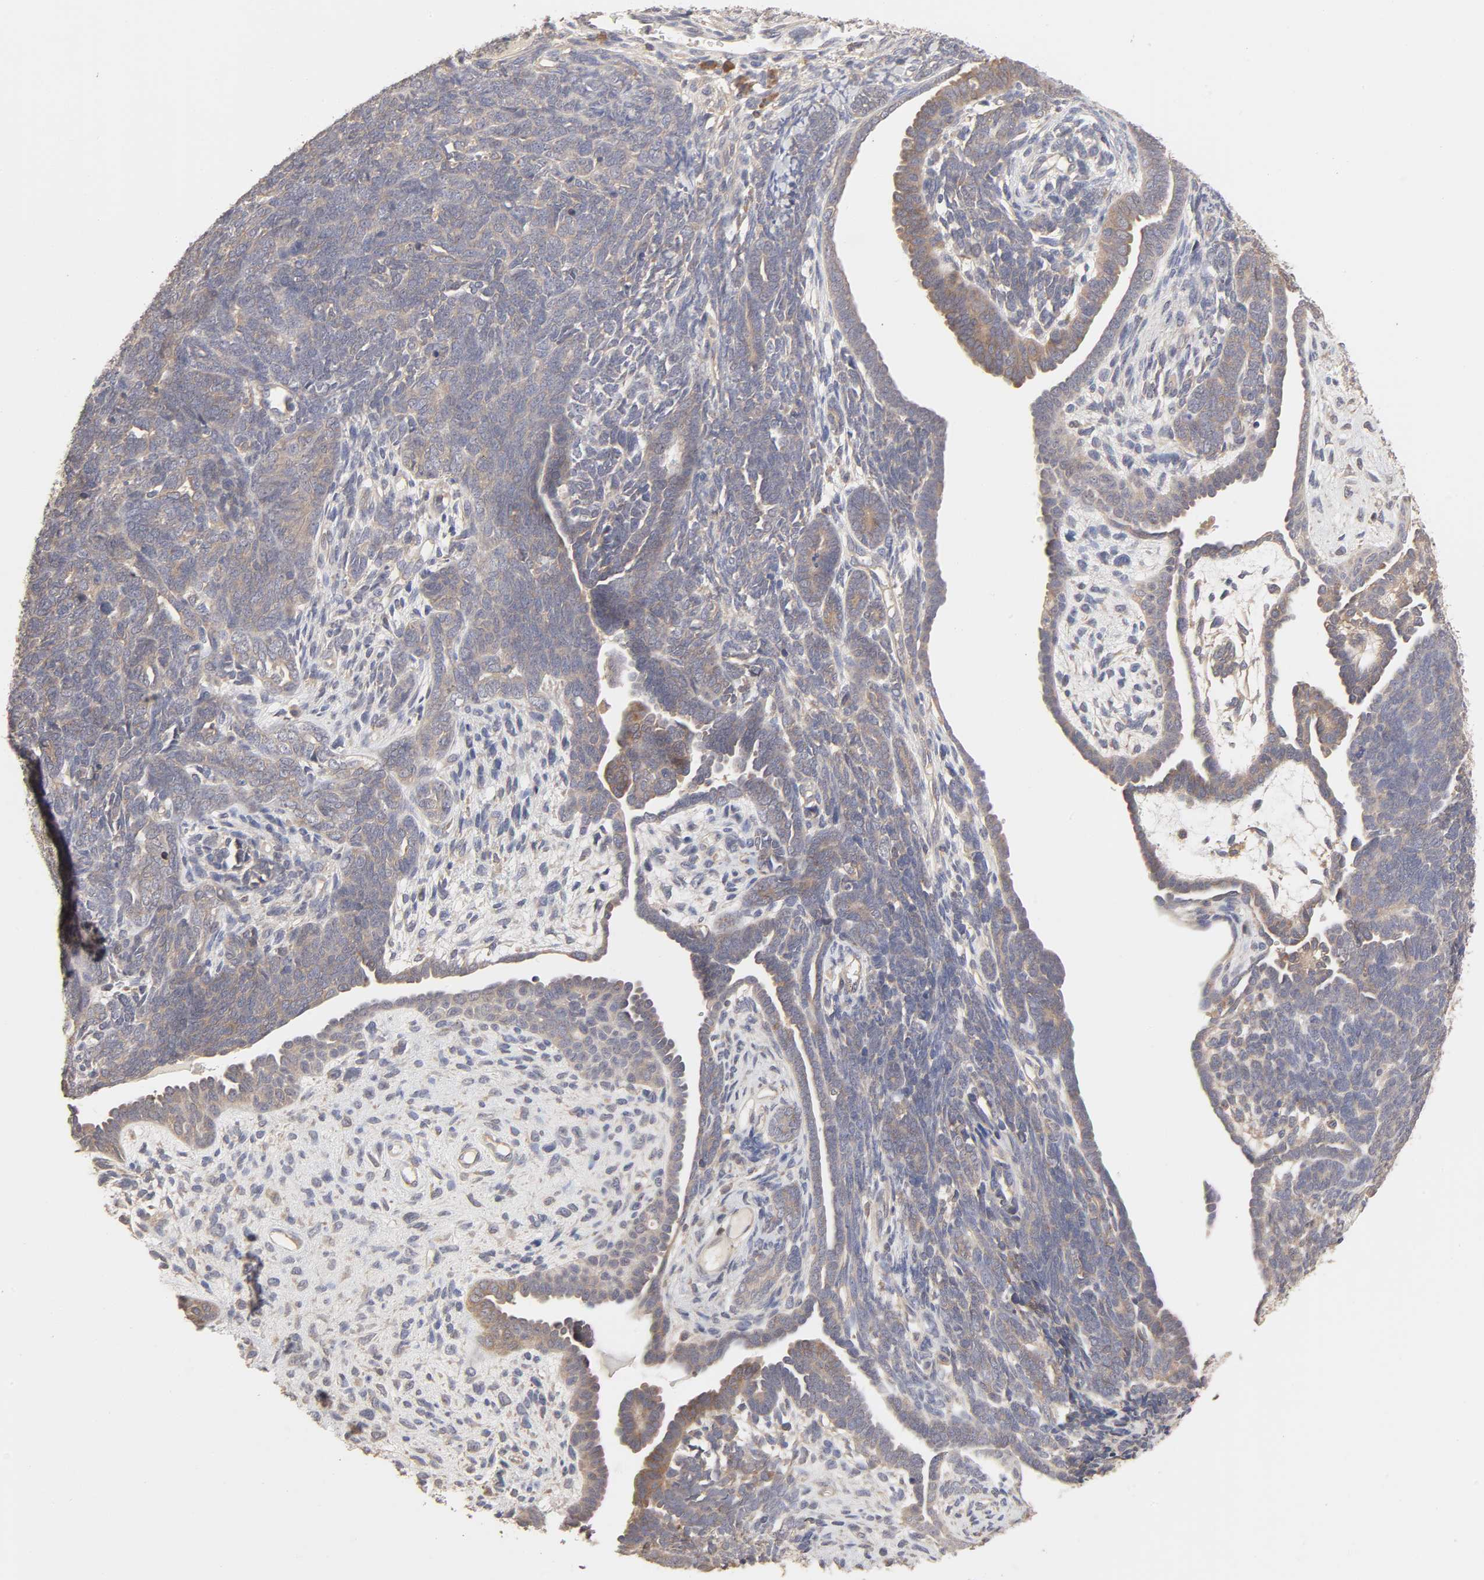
{"staining": {"intensity": "weak", "quantity": "25%-75%", "location": "cytoplasmic/membranous"}, "tissue": "endometrial cancer", "cell_type": "Tumor cells", "image_type": "cancer", "snomed": [{"axis": "morphology", "description": "Neoplasm, malignant, NOS"}, {"axis": "topography", "description": "Endometrium"}], "caption": "Human endometrial cancer (malignant neoplasm) stained with a protein marker shows weak staining in tumor cells.", "gene": "AP1G2", "patient": {"sex": "female", "age": 74}}